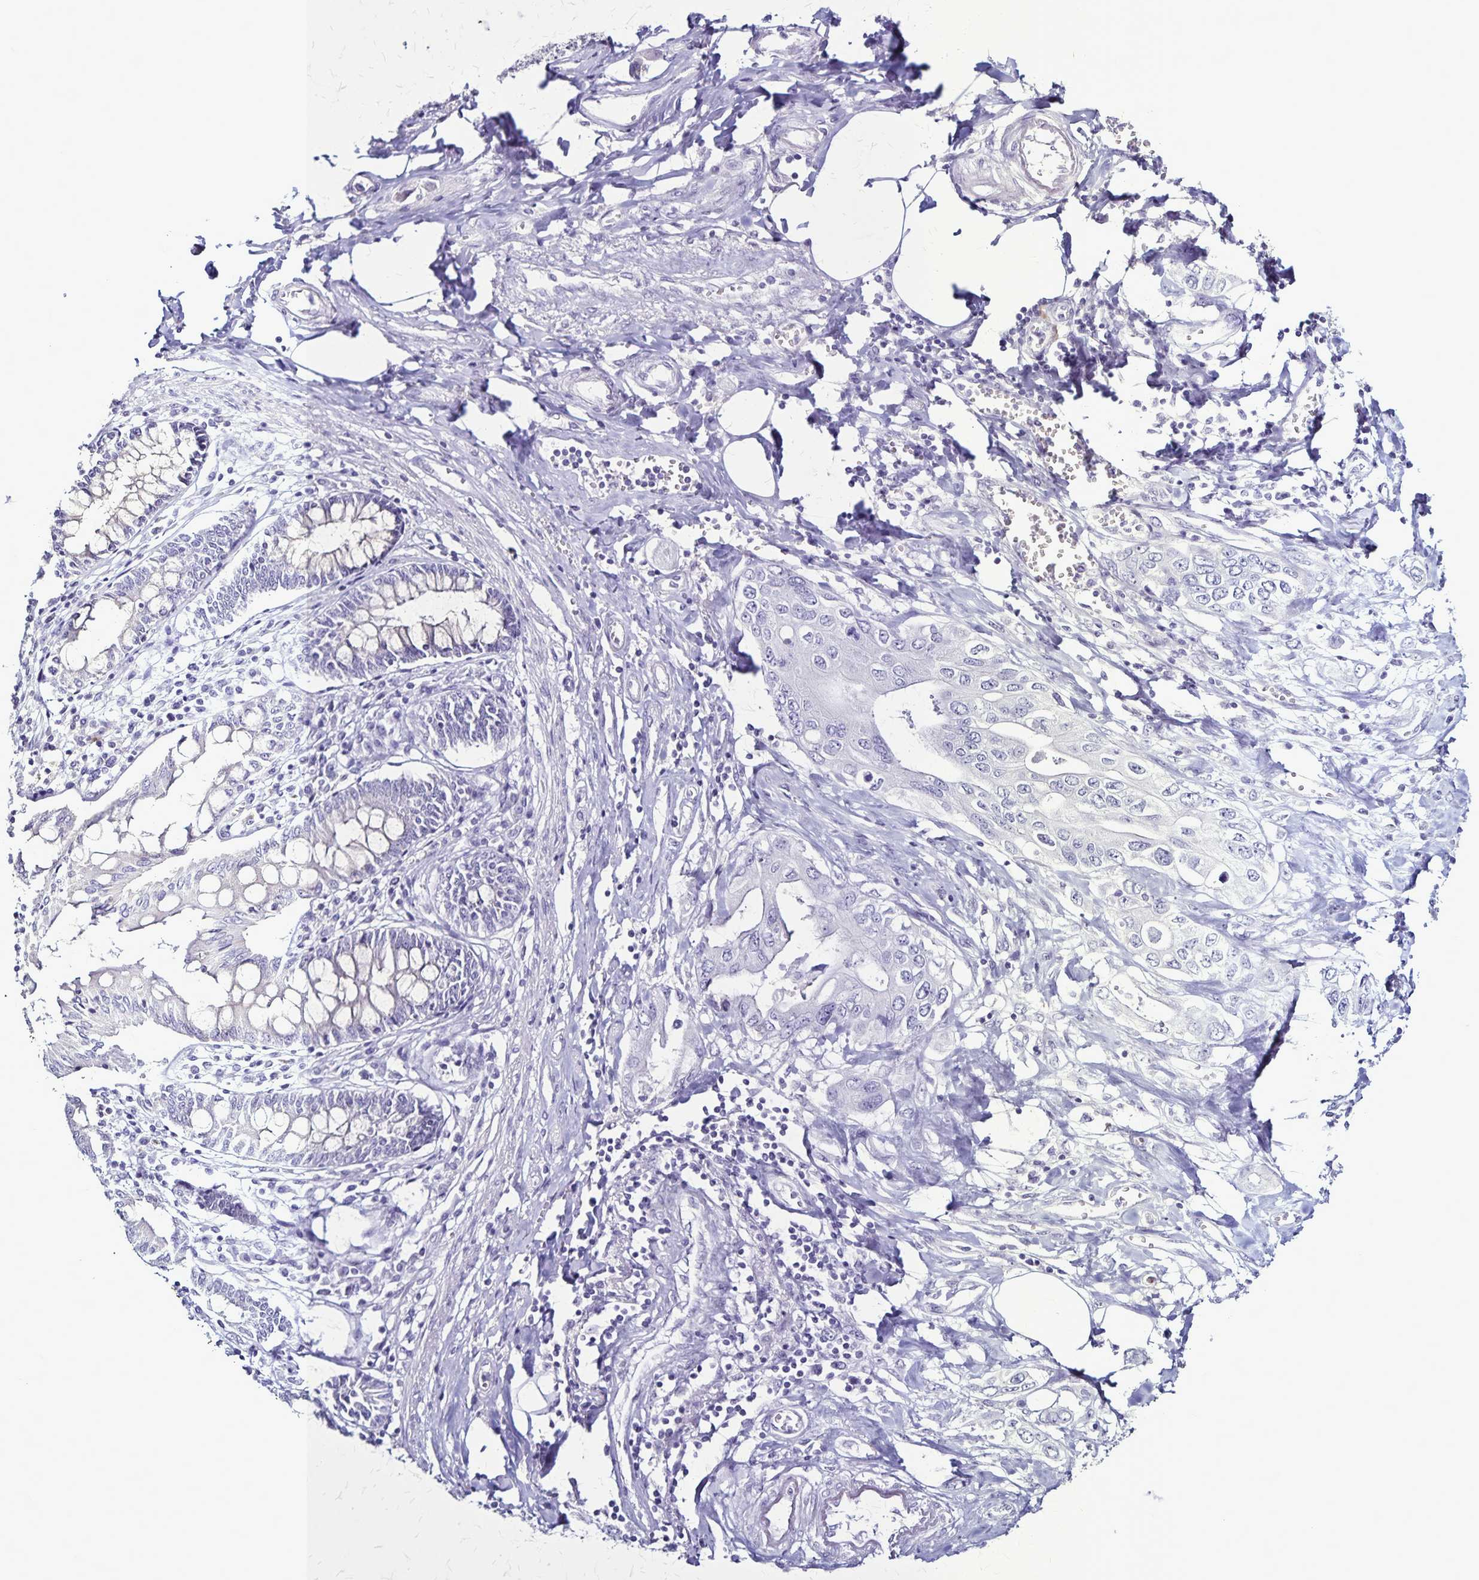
{"staining": {"intensity": "negative", "quantity": "none", "location": "none"}, "tissue": "pancreatic cancer", "cell_type": "Tumor cells", "image_type": "cancer", "snomed": [{"axis": "morphology", "description": "Adenocarcinoma, NOS"}, {"axis": "topography", "description": "Pancreas"}], "caption": "Image shows no protein expression in tumor cells of pancreatic cancer tissue.", "gene": "PLXNA4", "patient": {"sex": "female", "age": 63}}